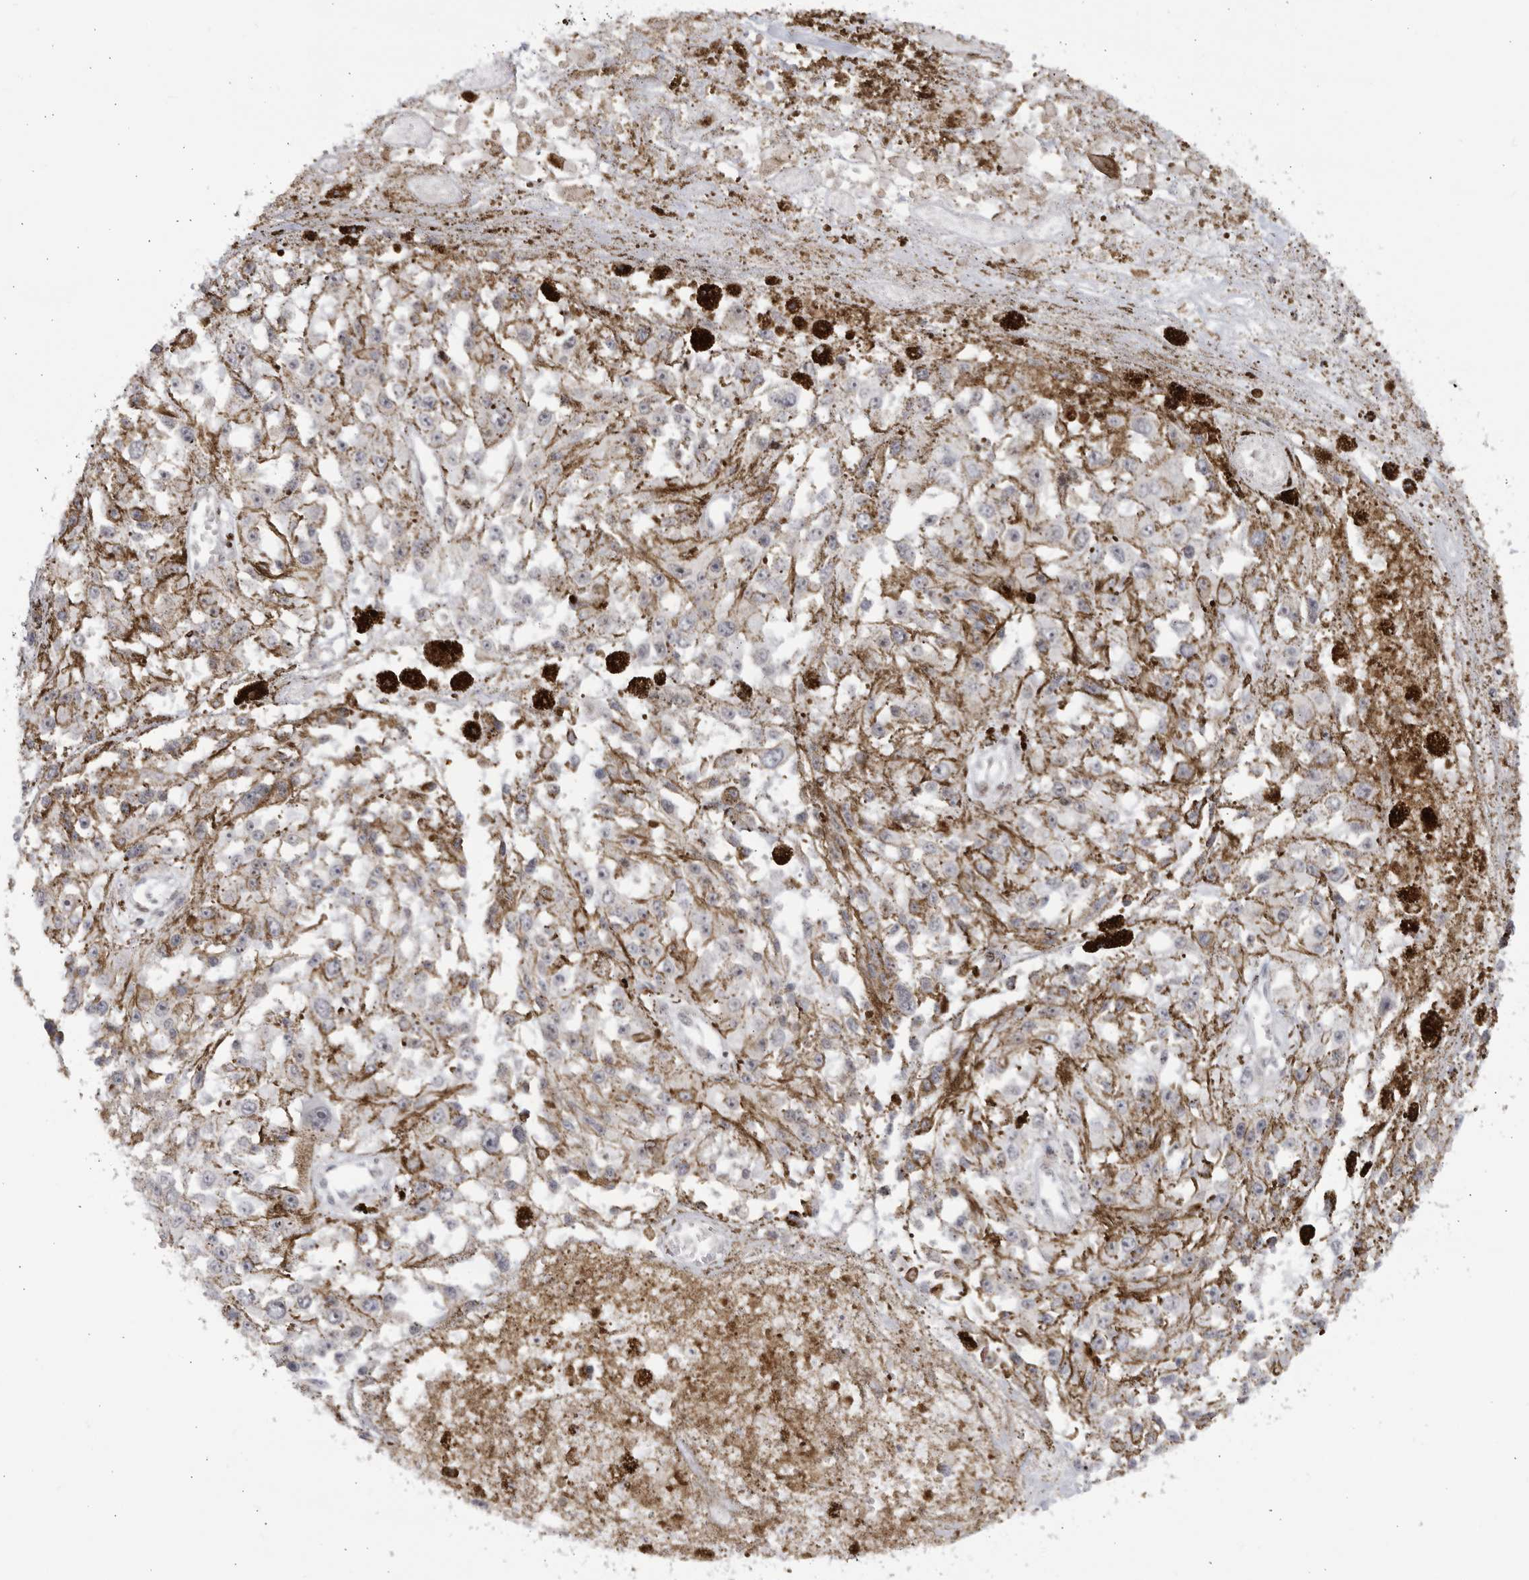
{"staining": {"intensity": "weak", "quantity": "<25%", "location": "cytoplasmic/membranous"}, "tissue": "melanoma", "cell_type": "Tumor cells", "image_type": "cancer", "snomed": [{"axis": "morphology", "description": "Malignant melanoma, Metastatic site"}, {"axis": "topography", "description": "Lymph node"}], "caption": "Malignant melanoma (metastatic site) was stained to show a protein in brown. There is no significant positivity in tumor cells.", "gene": "RASGEF1C", "patient": {"sex": "male", "age": 59}}